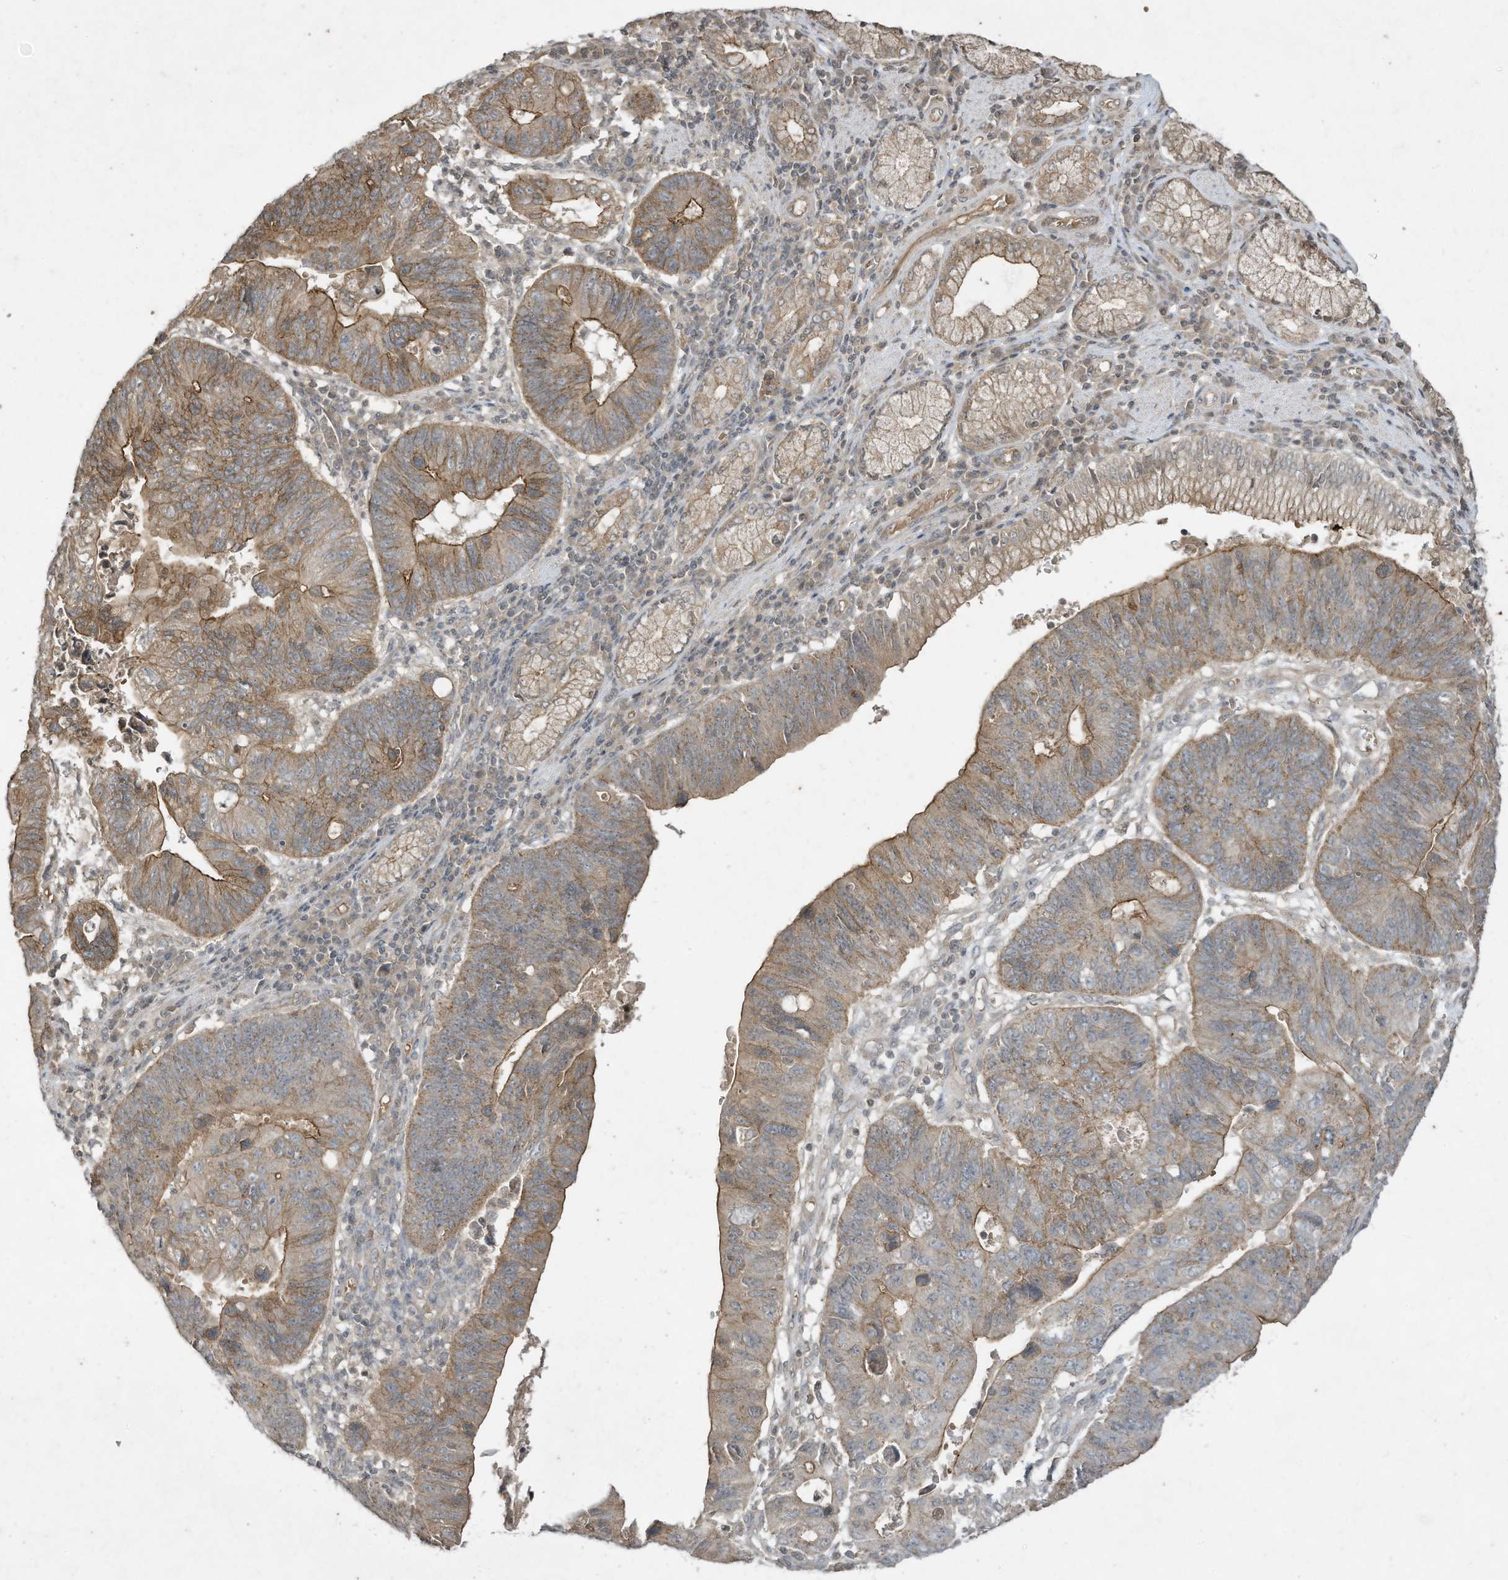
{"staining": {"intensity": "moderate", "quantity": ">75%", "location": "cytoplasmic/membranous"}, "tissue": "stomach cancer", "cell_type": "Tumor cells", "image_type": "cancer", "snomed": [{"axis": "morphology", "description": "Adenocarcinoma, NOS"}, {"axis": "topography", "description": "Stomach"}], "caption": "High-power microscopy captured an immunohistochemistry (IHC) micrograph of stomach adenocarcinoma, revealing moderate cytoplasmic/membranous expression in about >75% of tumor cells.", "gene": "MATN2", "patient": {"sex": "male", "age": 59}}